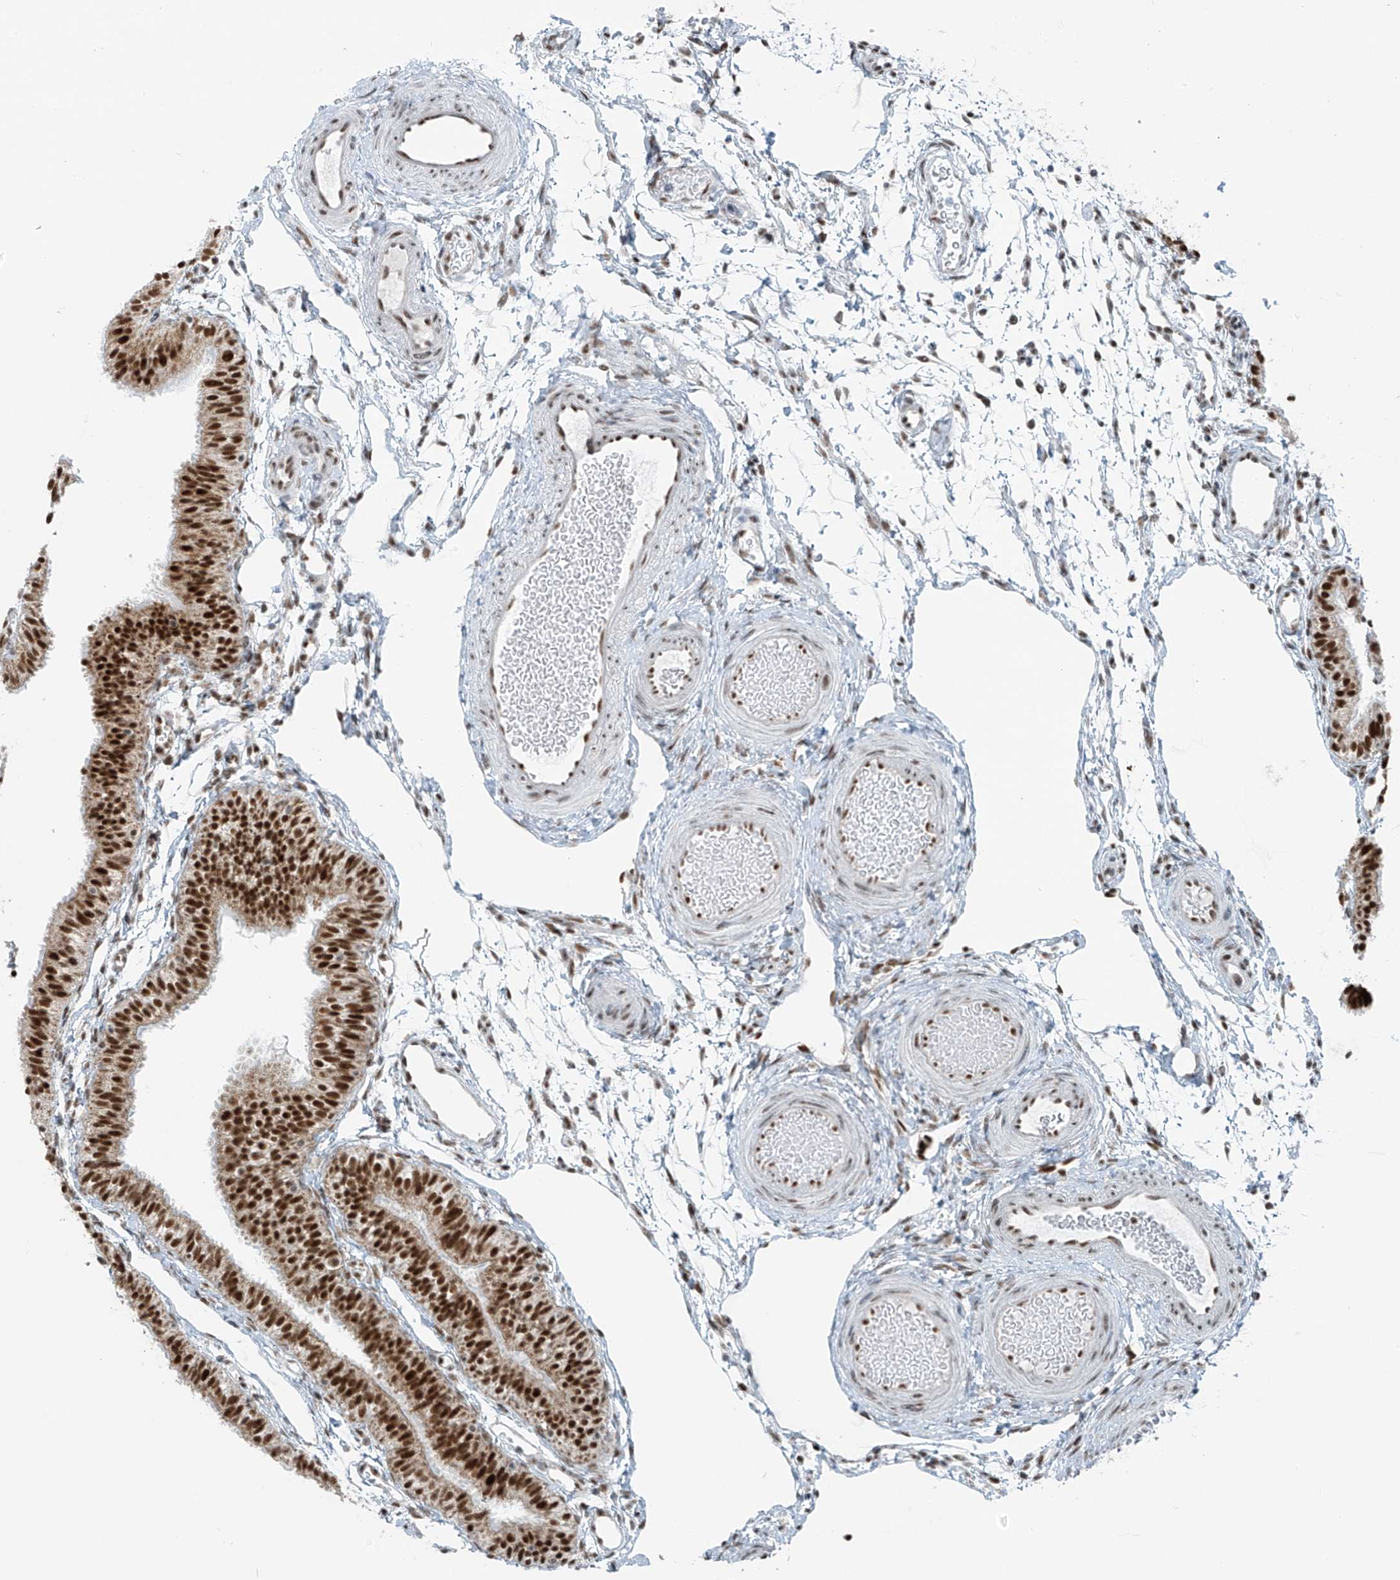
{"staining": {"intensity": "strong", "quantity": ">75%", "location": "nuclear"}, "tissue": "fallopian tube", "cell_type": "Glandular cells", "image_type": "normal", "snomed": [{"axis": "morphology", "description": "Normal tissue, NOS"}, {"axis": "topography", "description": "Fallopian tube"}], "caption": "Protein analysis of benign fallopian tube displays strong nuclear expression in about >75% of glandular cells.", "gene": "WRNIP1", "patient": {"sex": "female", "age": 35}}